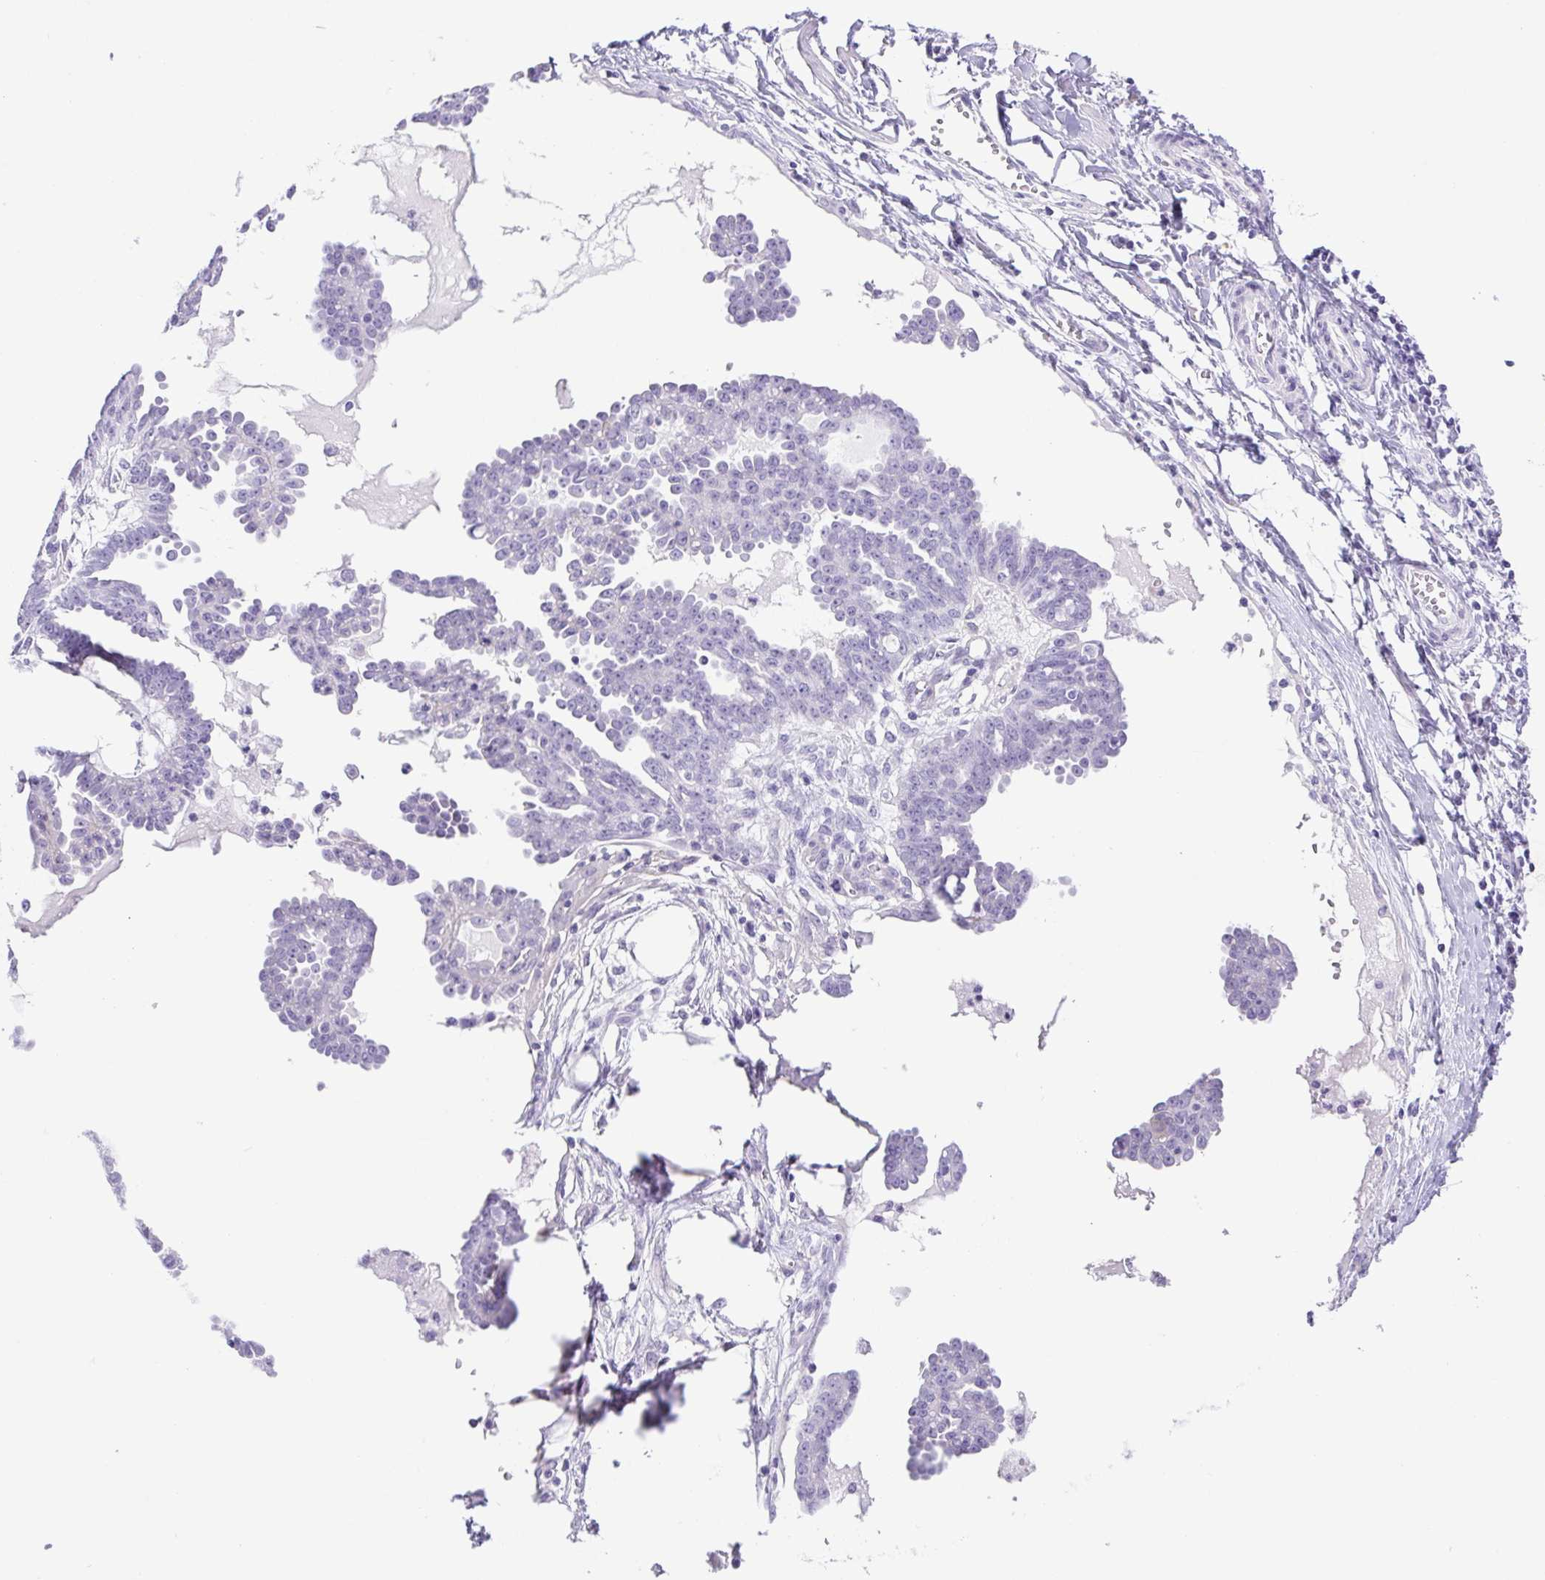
{"staining": {"intensity": "negative", "quantity": "none", "location": "none"}, "tissue": "ovarian cancer", "cell_type": "Tumor cells", "image_type": "cancer", "snomed": [{"axis": "morphology", "description": "Cystadenocarcinoma, serous, NOS"}, {"axis": "topography", "description": "Ovary"}], "caption": "The photomicrograph reveals no staining of tumor cells in serous cystadenocarcinoma (ovarian). Nuclei are stained in blue.", "gene": "CDSN", "patient": {"sex": "female", "age": 71}}